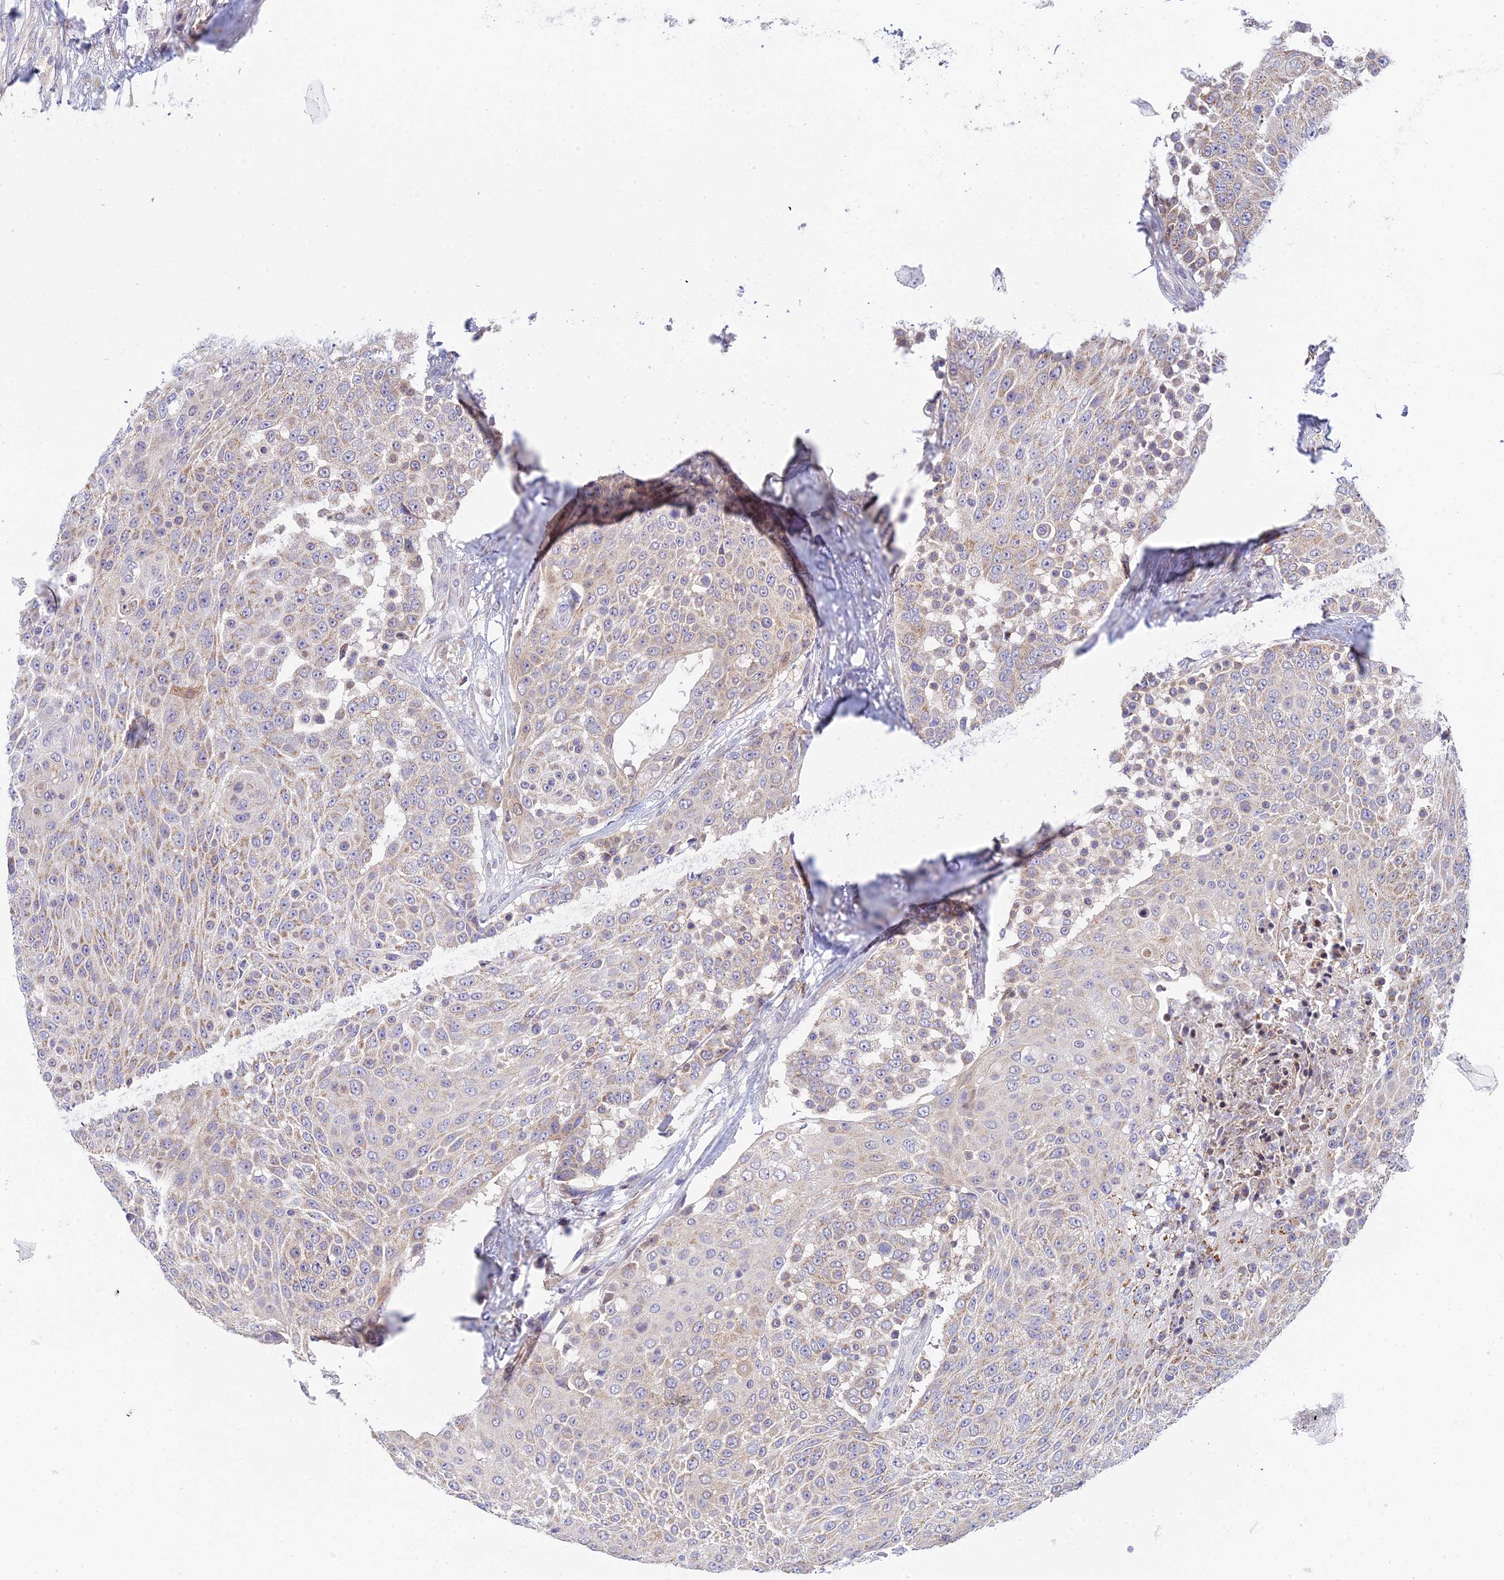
{"staining": {"intensity": "weak", "quantity": "25%-75%", "location": "cytoplasmic/membranous"}, "tissue": "urothelial cancer", "cell_type": "Tumor cells", "image_type": "cancer", "snomed": [{"axis": "morphology", "description": "Urothelial carcinoma, High grade"}, {"axis": "topography", "description": "Urinary bladder"}], "caption": "Weak cytoplasmic/membranous expression for a protein is present in about 25%-75% of tumor cells of urothelial cancer using immunohistochemistry.", "gene": "ELOA2", "patient": {"sex": "female", "age": 63}}